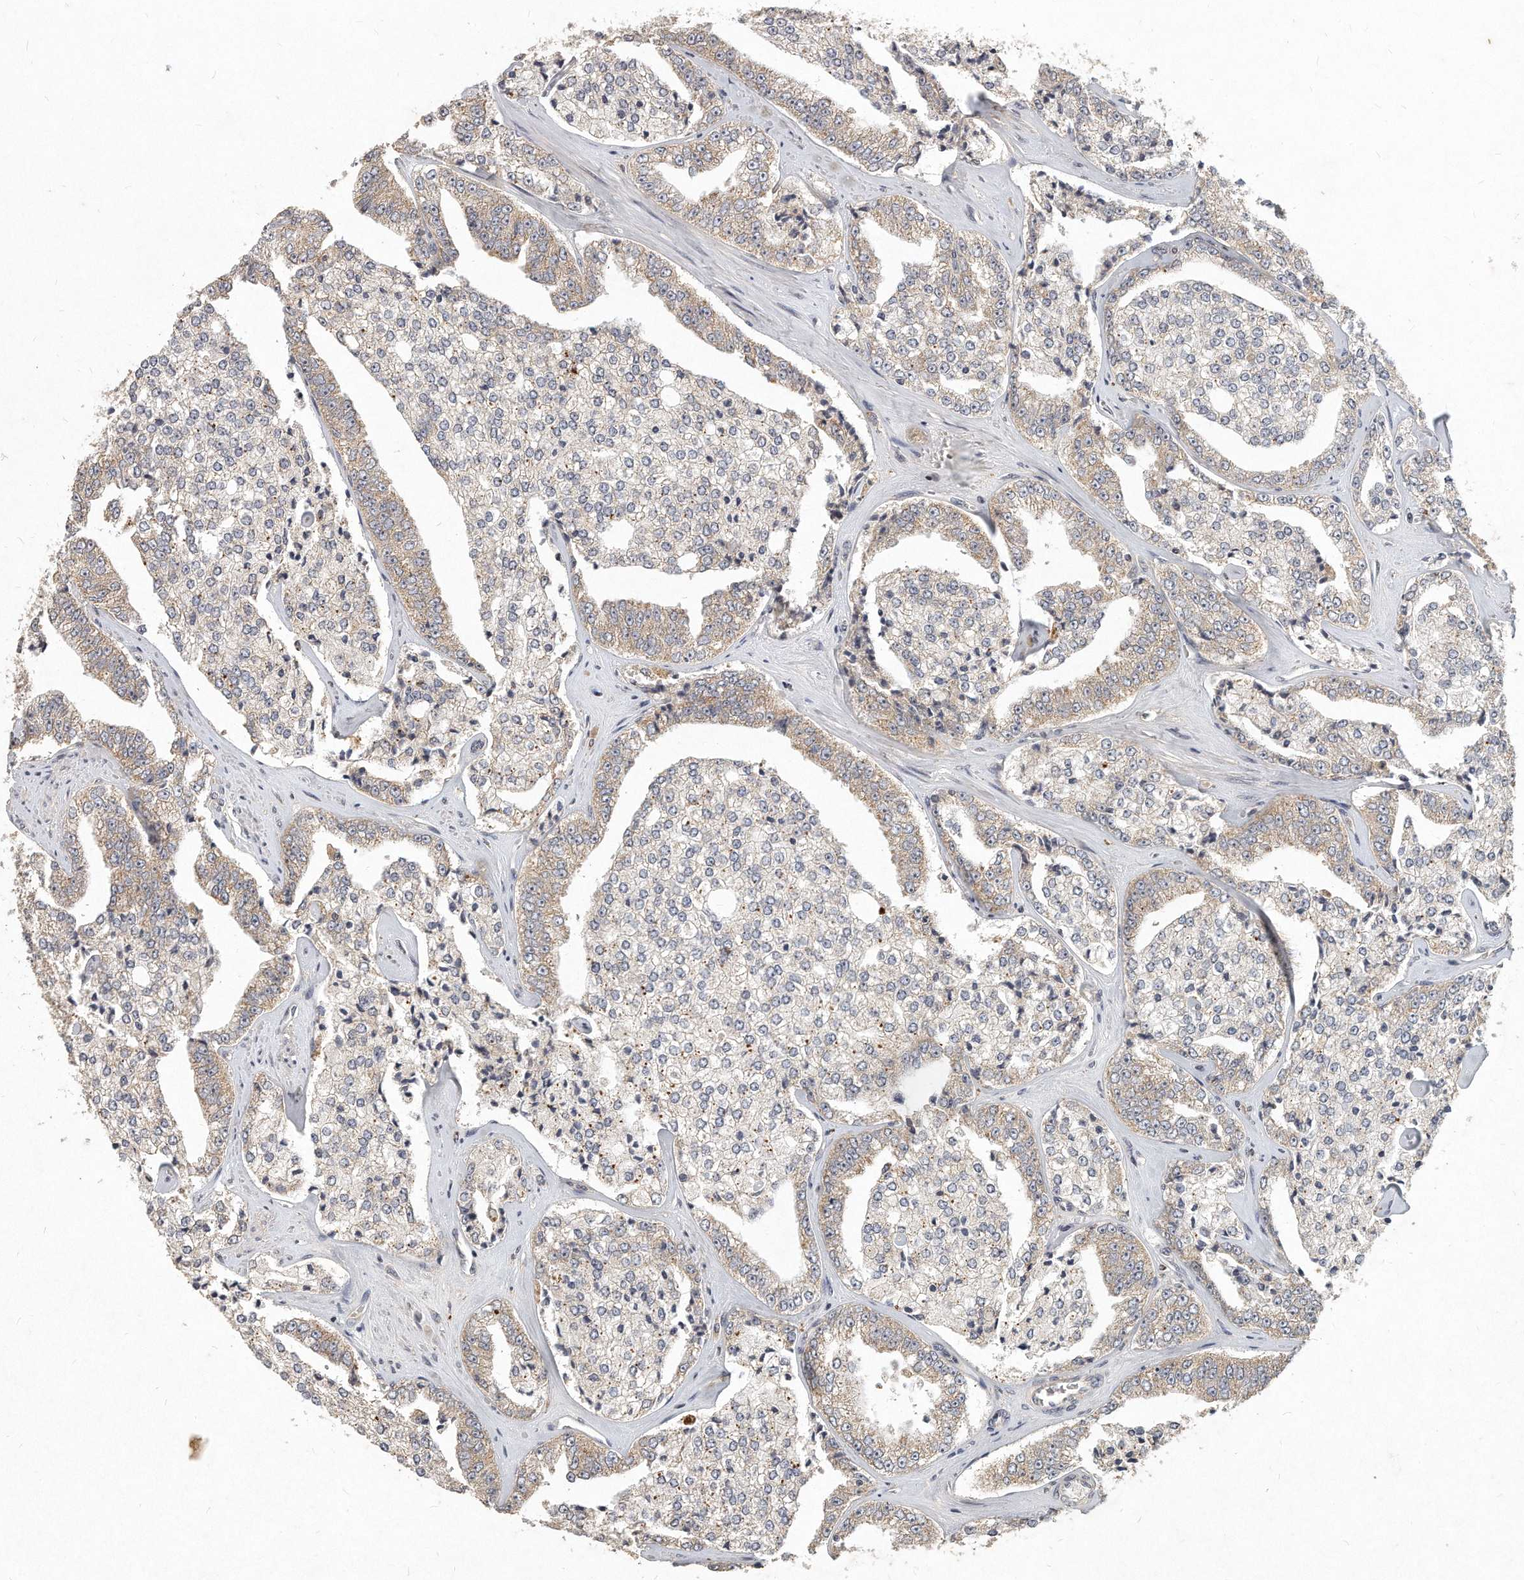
{"staining": {"intensity": "weak", "quantity": "25%-75%", "location": "cytoplasmic/membranous"}, "tissue": "prostate cancer", "cell_type": "Tumor cells", "image_type": "cancer", "snomed": [{"axis": "morphology", "description": "Adenocarcinoma, High grade"}, {"axis": "topography", "description": "Prostate"}], "caption": "Human prostate high-grade adenocarcinoma stained for a protein (brown) displays weak cytoplasmic/membranous positive positivity in about 25%-75% of tumor cells.", "gene": "LGALS8", "patient": {"sex": "male", "age": 71}}